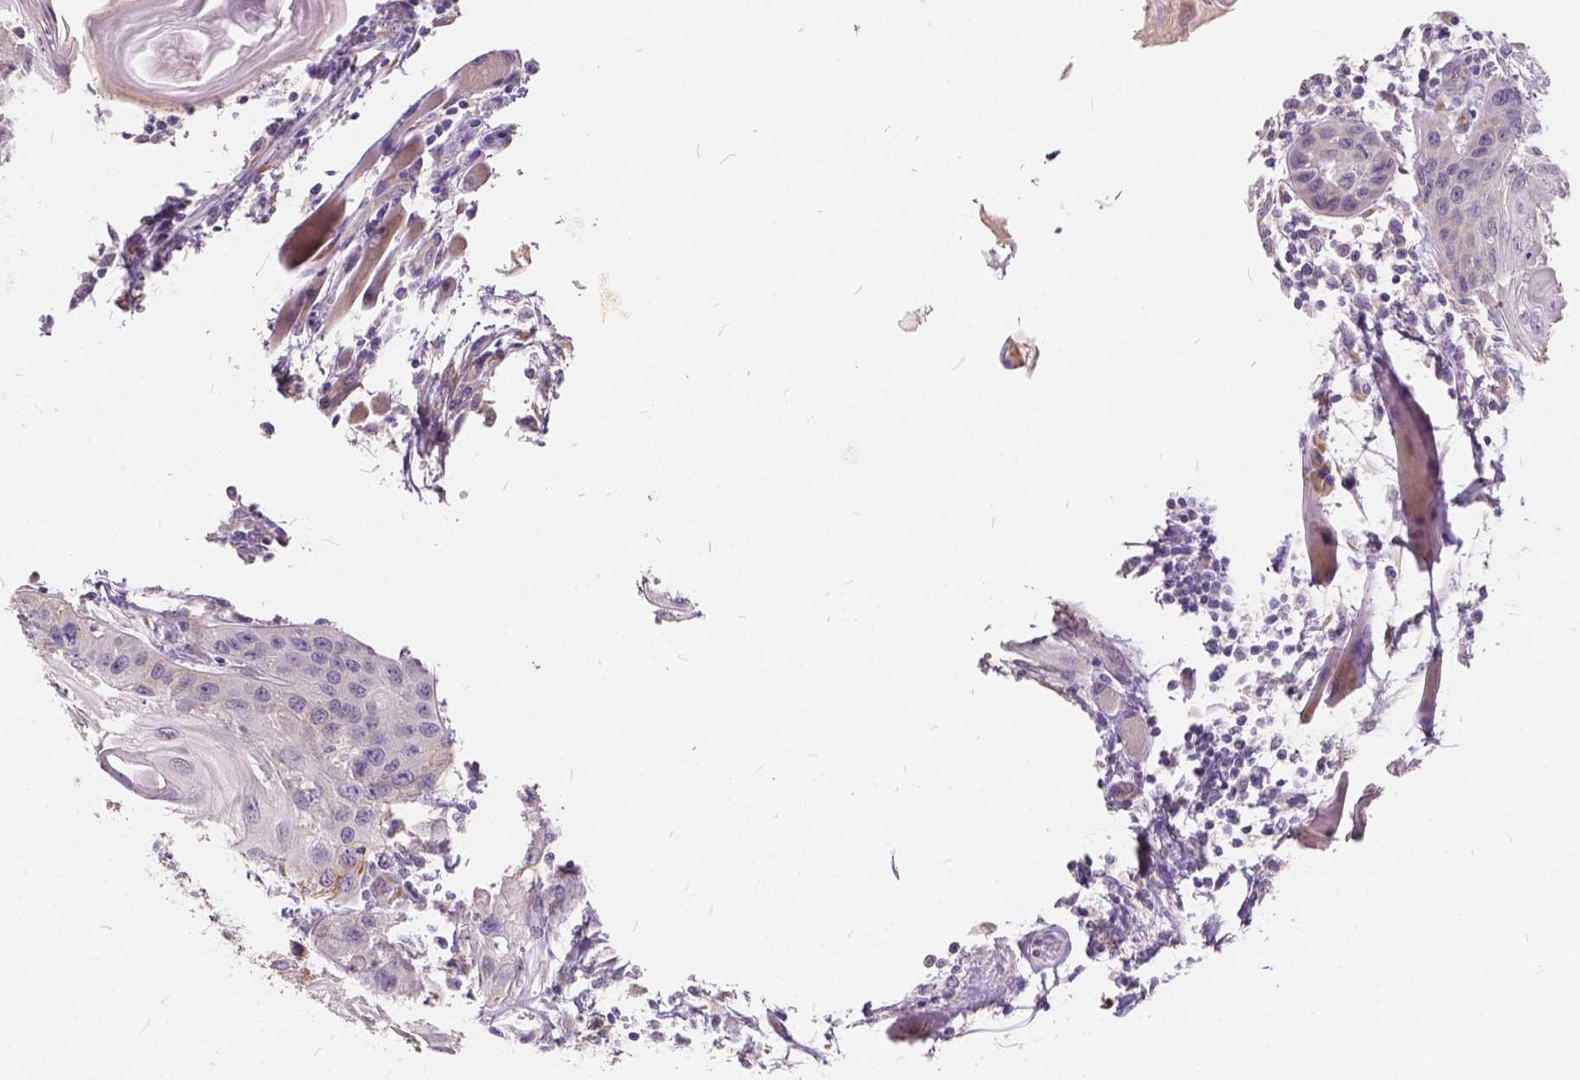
{"staining": {"intensity": "negative", "quantity": "none", "location": "none"}, "tissue": "head and neck cancer", "cell_type": "Tumor cells", "image_type": "cancer", "snomed": [{"axis": "morphology", "description": "Squamous cell carcinoma, NOS"}, {"axis": "topography", "description": "Oral tissue"}, {"axis": "topography", "description": "Head-Neck"}], "caption": "Head and neck squamous cell carcinoma was stained to show a protein in brown. There is no significant staining in tumor cells. (Immunohistochemistry, brightfield microscopy, high magnification).", "gene": "SLC7A8", "patient": {"sex": "male", "age": 58}}